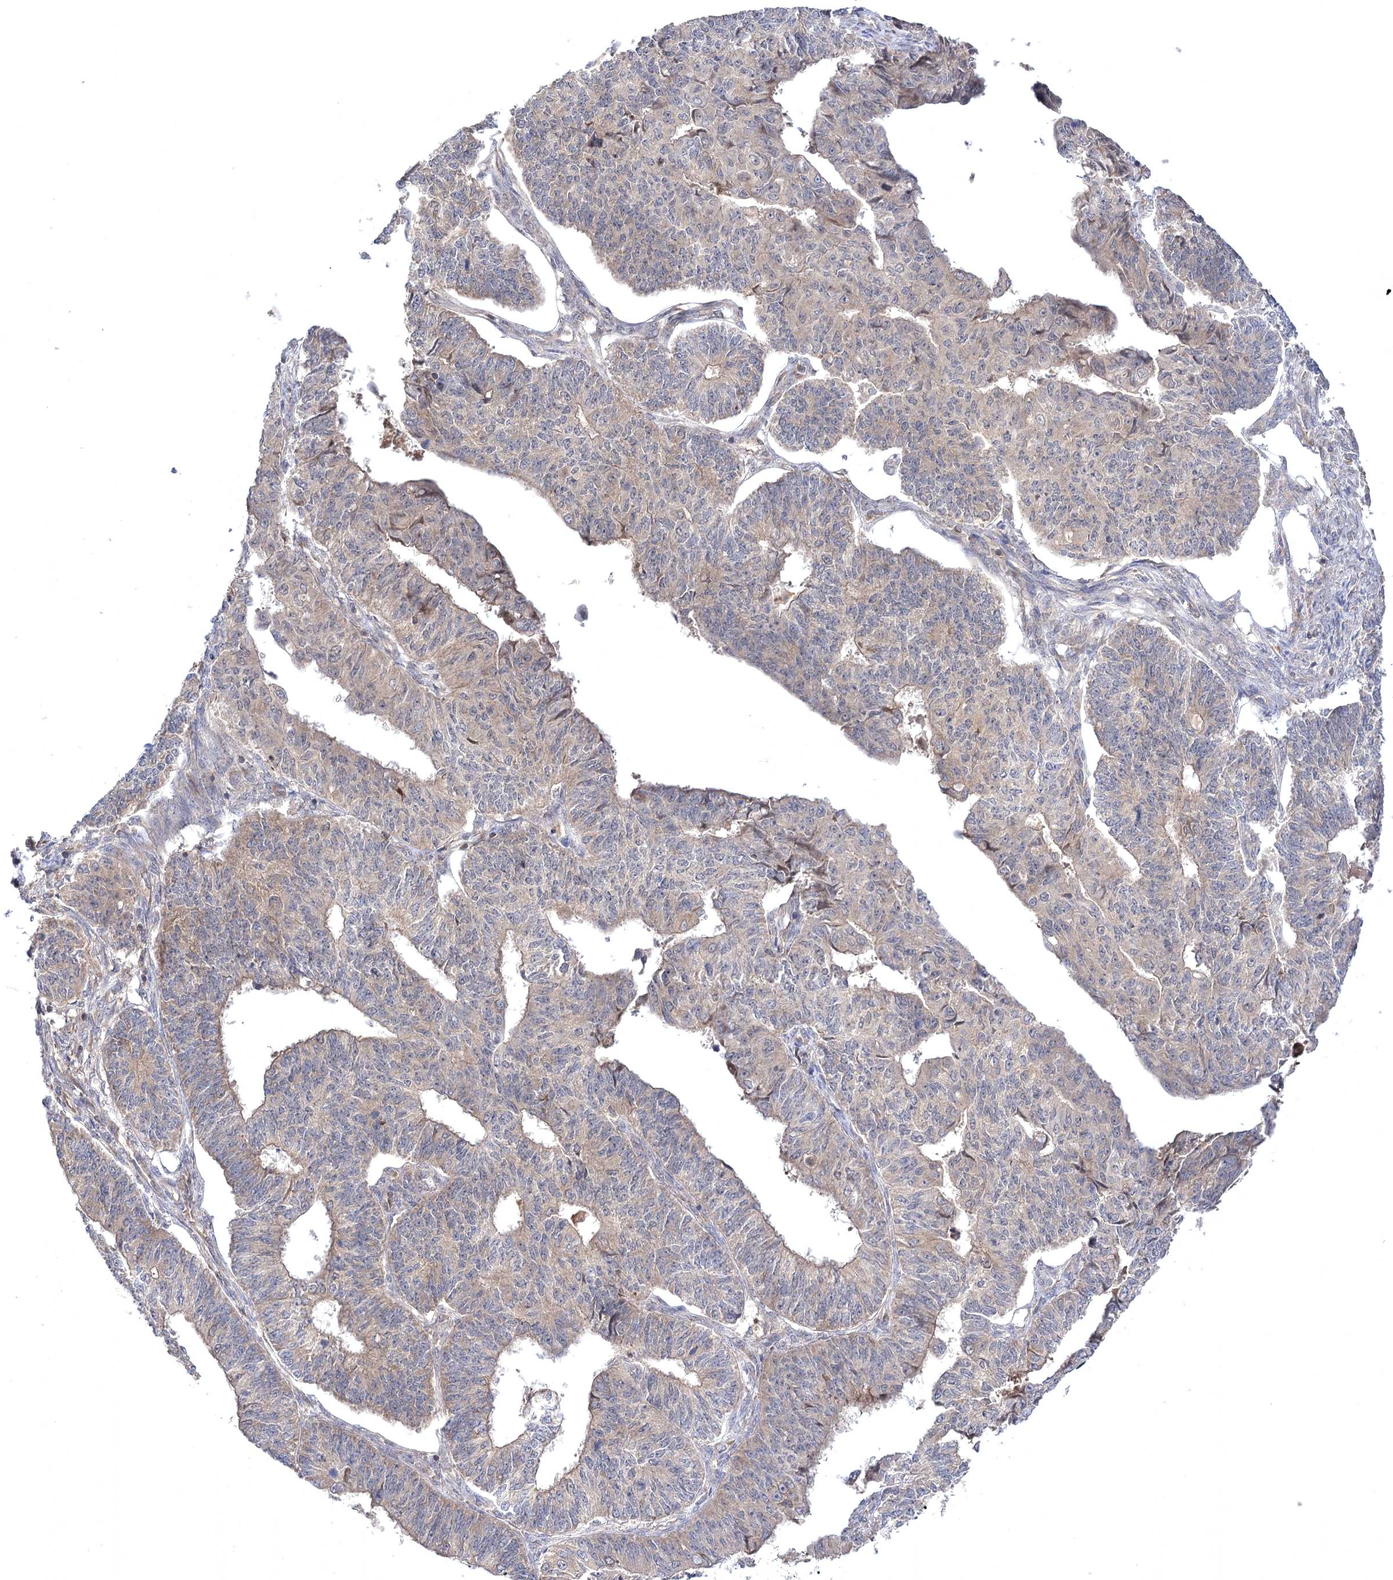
{"staining": {"intensity": "weak", "quantity": "25%-75%", "location": "cytoplasmic/membranous"}, "tissue": "endometrial cancer", "cell_type": "Tumor cells", "image_type": "cancer", "snomed": [{"axis": "morphology", "description": "Adenocarcinoma, NOS"}, {"axis": "topography", "description": "Endometrium"}], "caption": "Immunohistochemical staining of endometrial cancer demonstrates weak cytoplasmic/membranous protein staining in approximately 25%-75% of tumor cells. (IHC, brightfield microscopy, high magnification).", "gene": "BCR", "patient": {"sex": "female", "age": 32}}